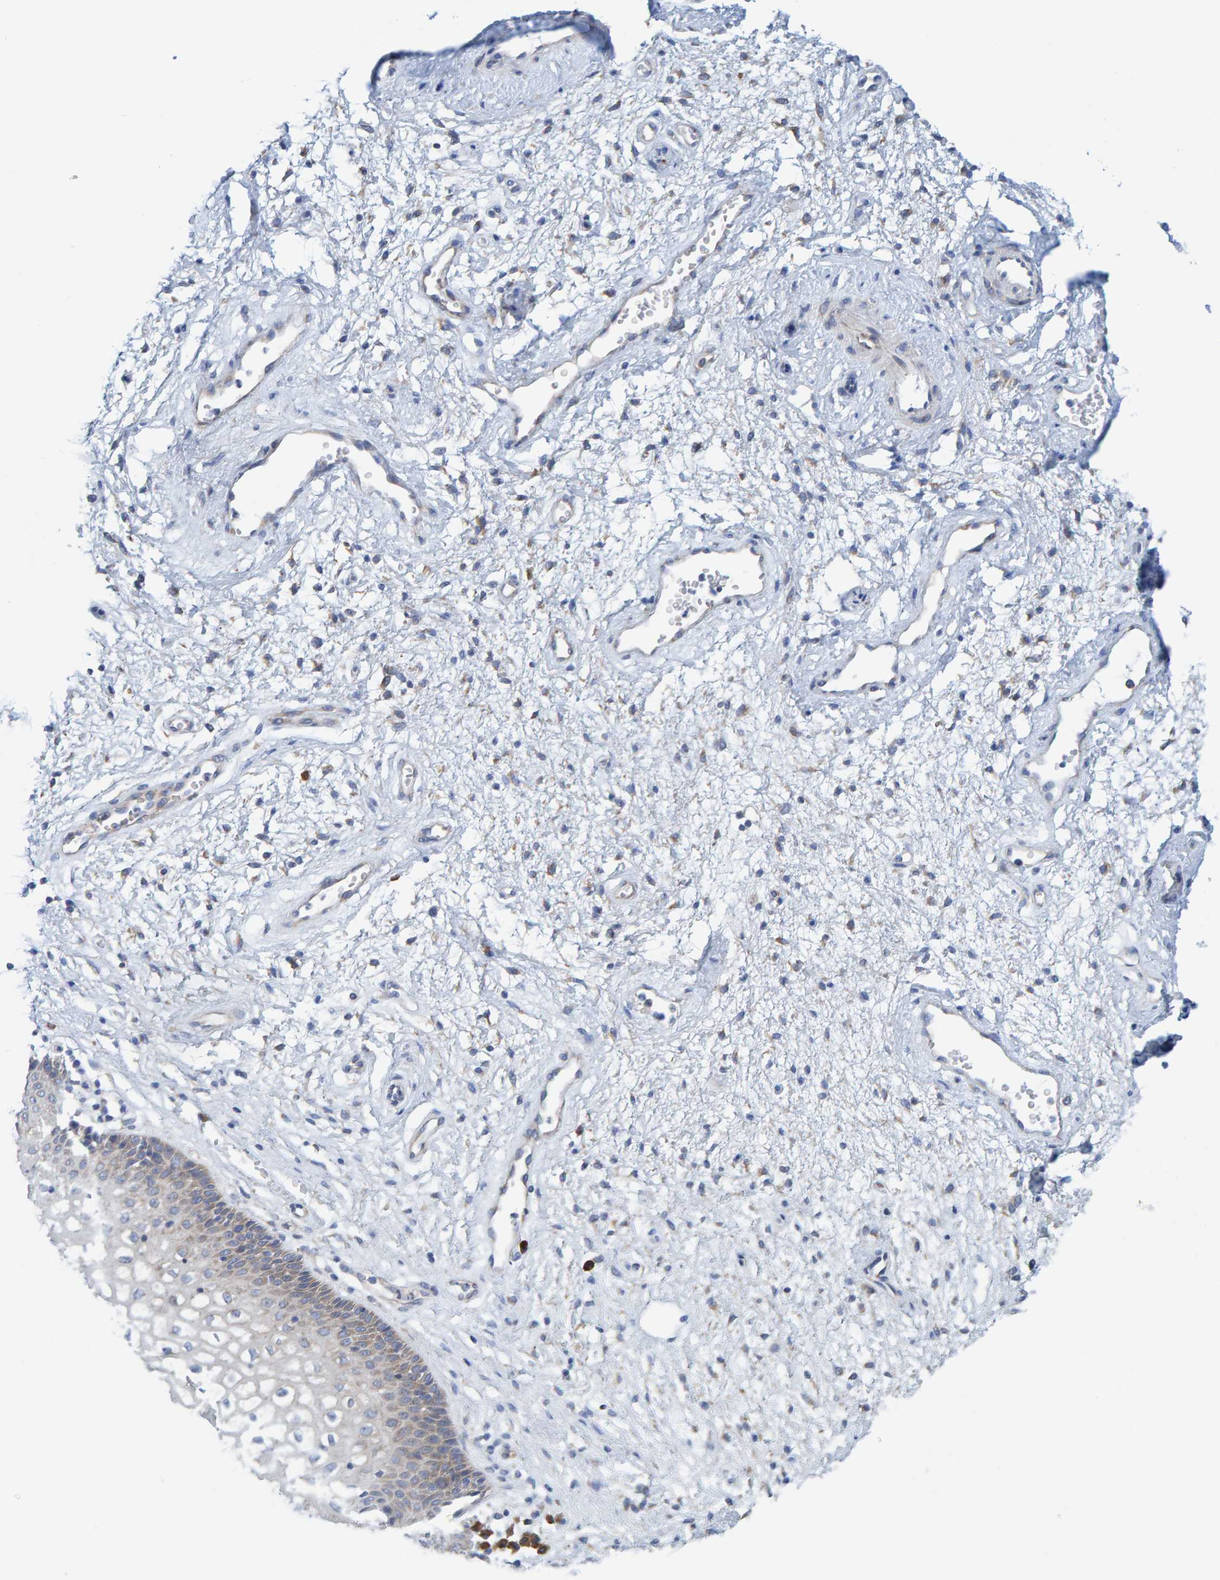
{"staining": {"intensity": "weak", "quantity": "<25%", "location": "cytoplasmic/membranous"}, "tissue": "vagina", "cell_type": "Squamous epithelial cells", "image_type": "normal", "snomed": [{"axis": "morphology", "description": "Normal tissue, NOS"}, {"axis": "topography", "description": "Vagina"}], "caption": "Human vagina stained for a protein using immunohistochemistry (IHC) demonstrates no expression in squamous epithelial cells.", "gene": "CDK5RAP3", "patient": {"sex": "female", "age": 34}}